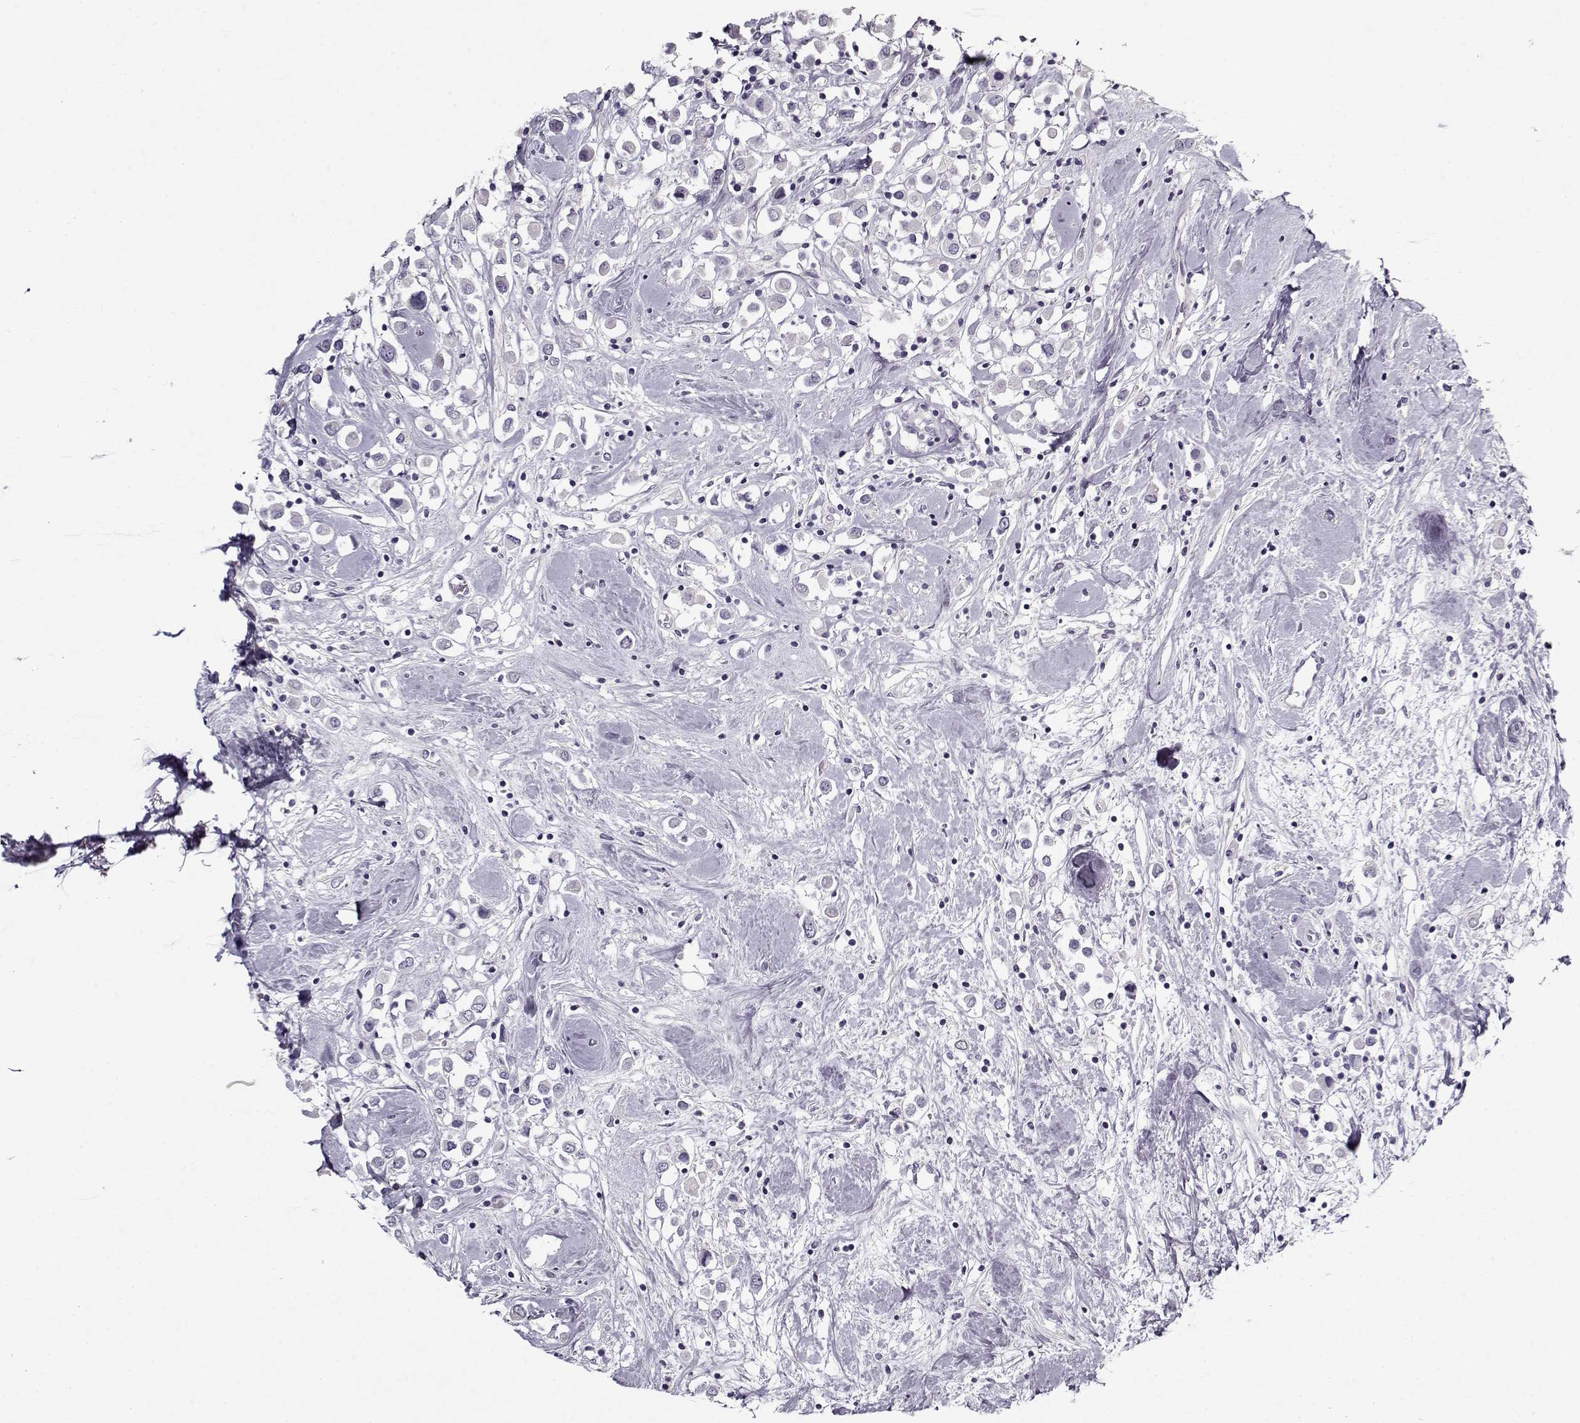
{"staining": {"intensity": "negative", "quantity": "none", "location": "none"}, "tissue": "breast cancer", "cell_type": "Tumor cells", "image_type": "cancer", "snomed": [{"axis": "morphology", "description": "Duct carcinoma"}, {"axis": "topography", "description": "Breast"}], "caption": "Immunohistochemical staining of intraductal carcinoma (breast) exhibits no significant positivity in tumor cells. (DAB (3,3'-diaminobenzidine) immunohistochemistry (IHC) with hematoxylin counter stain).", "gene": "CCDC136", "patient": {"sex": "female", "age": 61}}